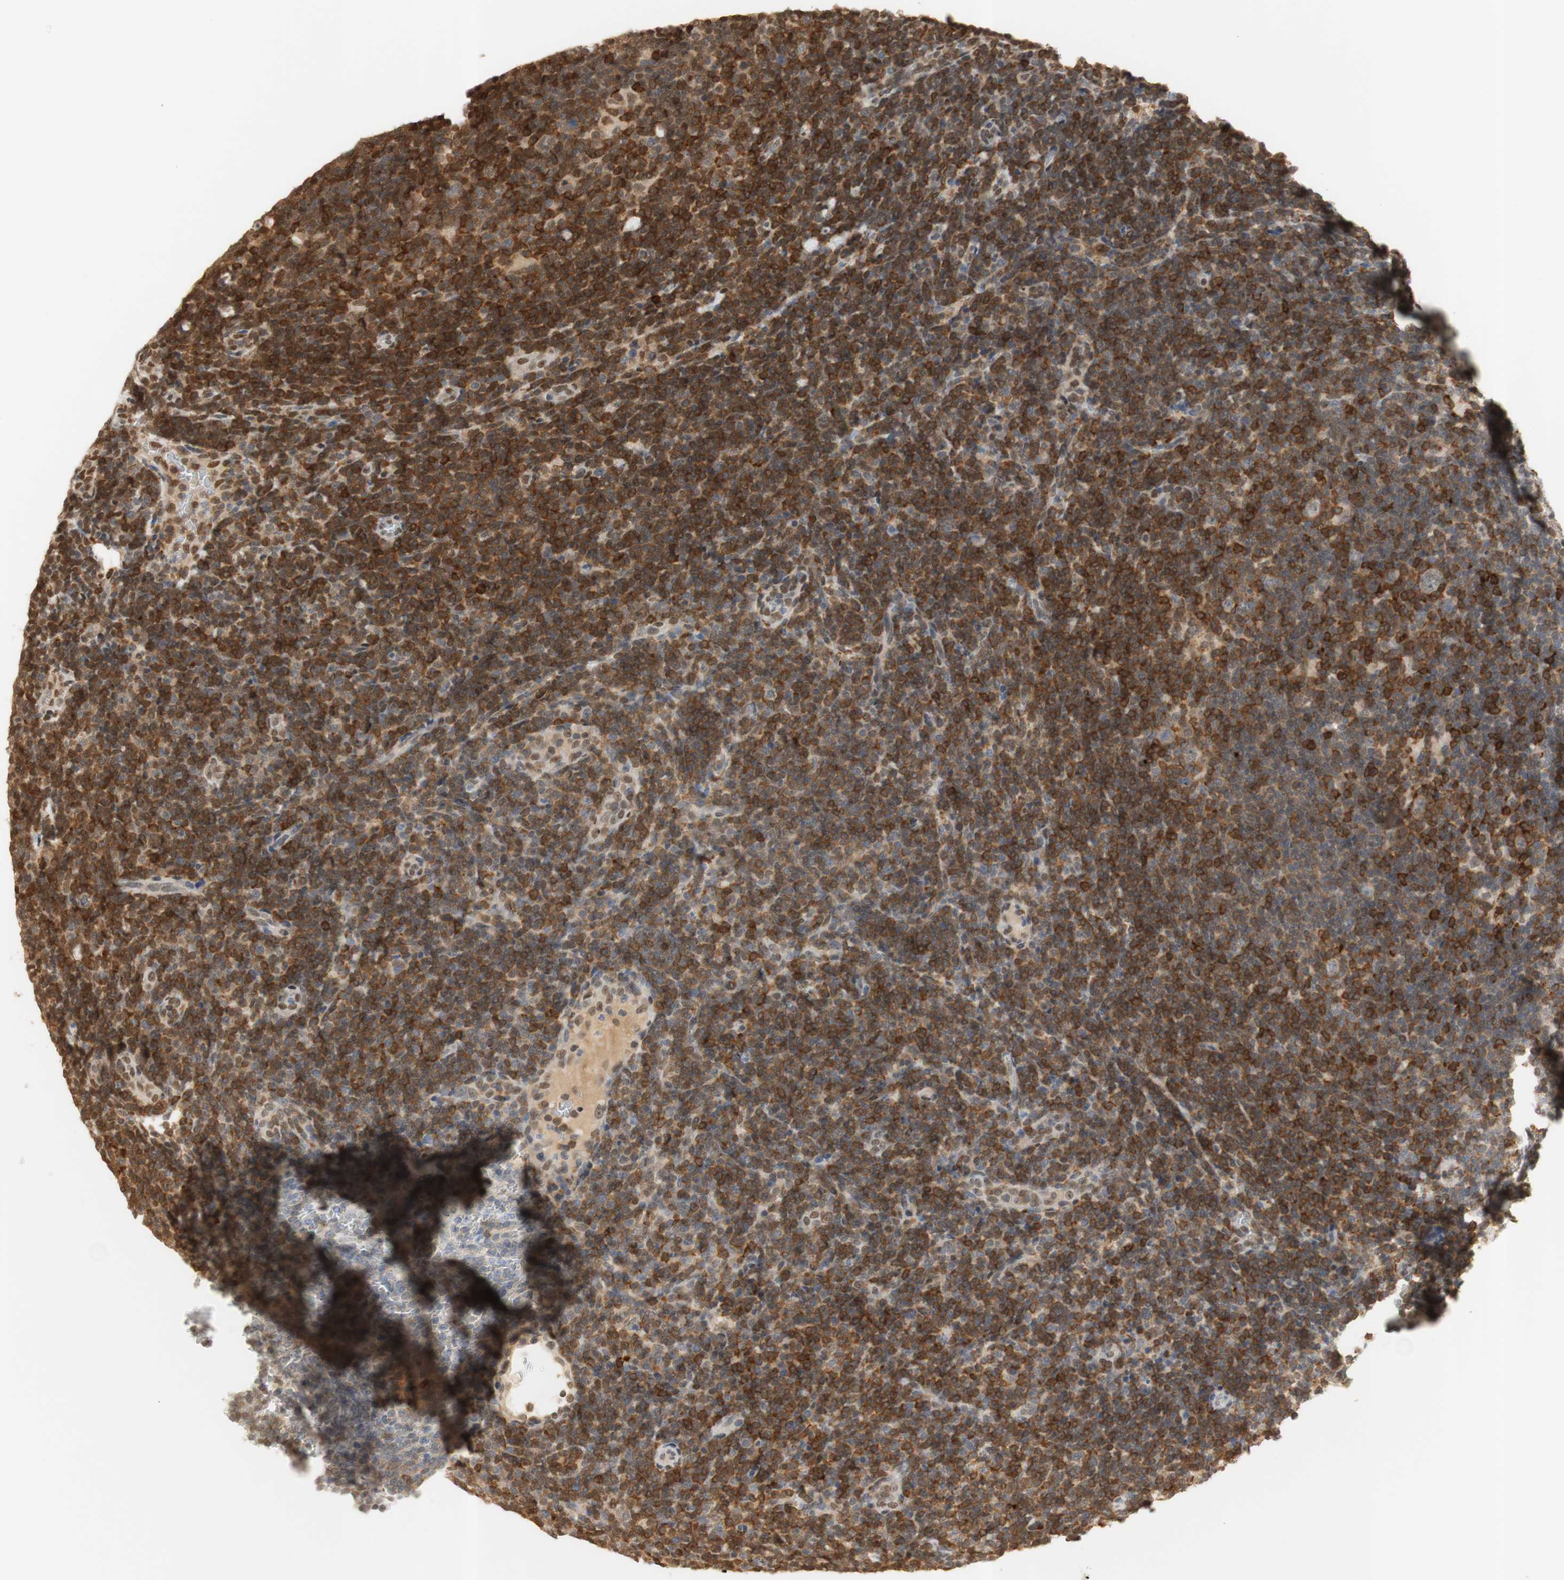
{"staining": {"intensity": "weak", "quantity": "<25%", "location": "cytoplasmic/membranous"}, "tissue": "lymphoma", "cell_type": "Tumor cells", "image_type": "cancer", "snomed": [{"axis": "morphology", "description": "Hodgkin's disease, NOS"}, {"axis": "topography", "description": "Lymph node"}], "caption": "Tumor cells show no significant protein staining in lymphoma.", "gene": "NAP1L4", "patient": {"sex": "female", "age": 57}}